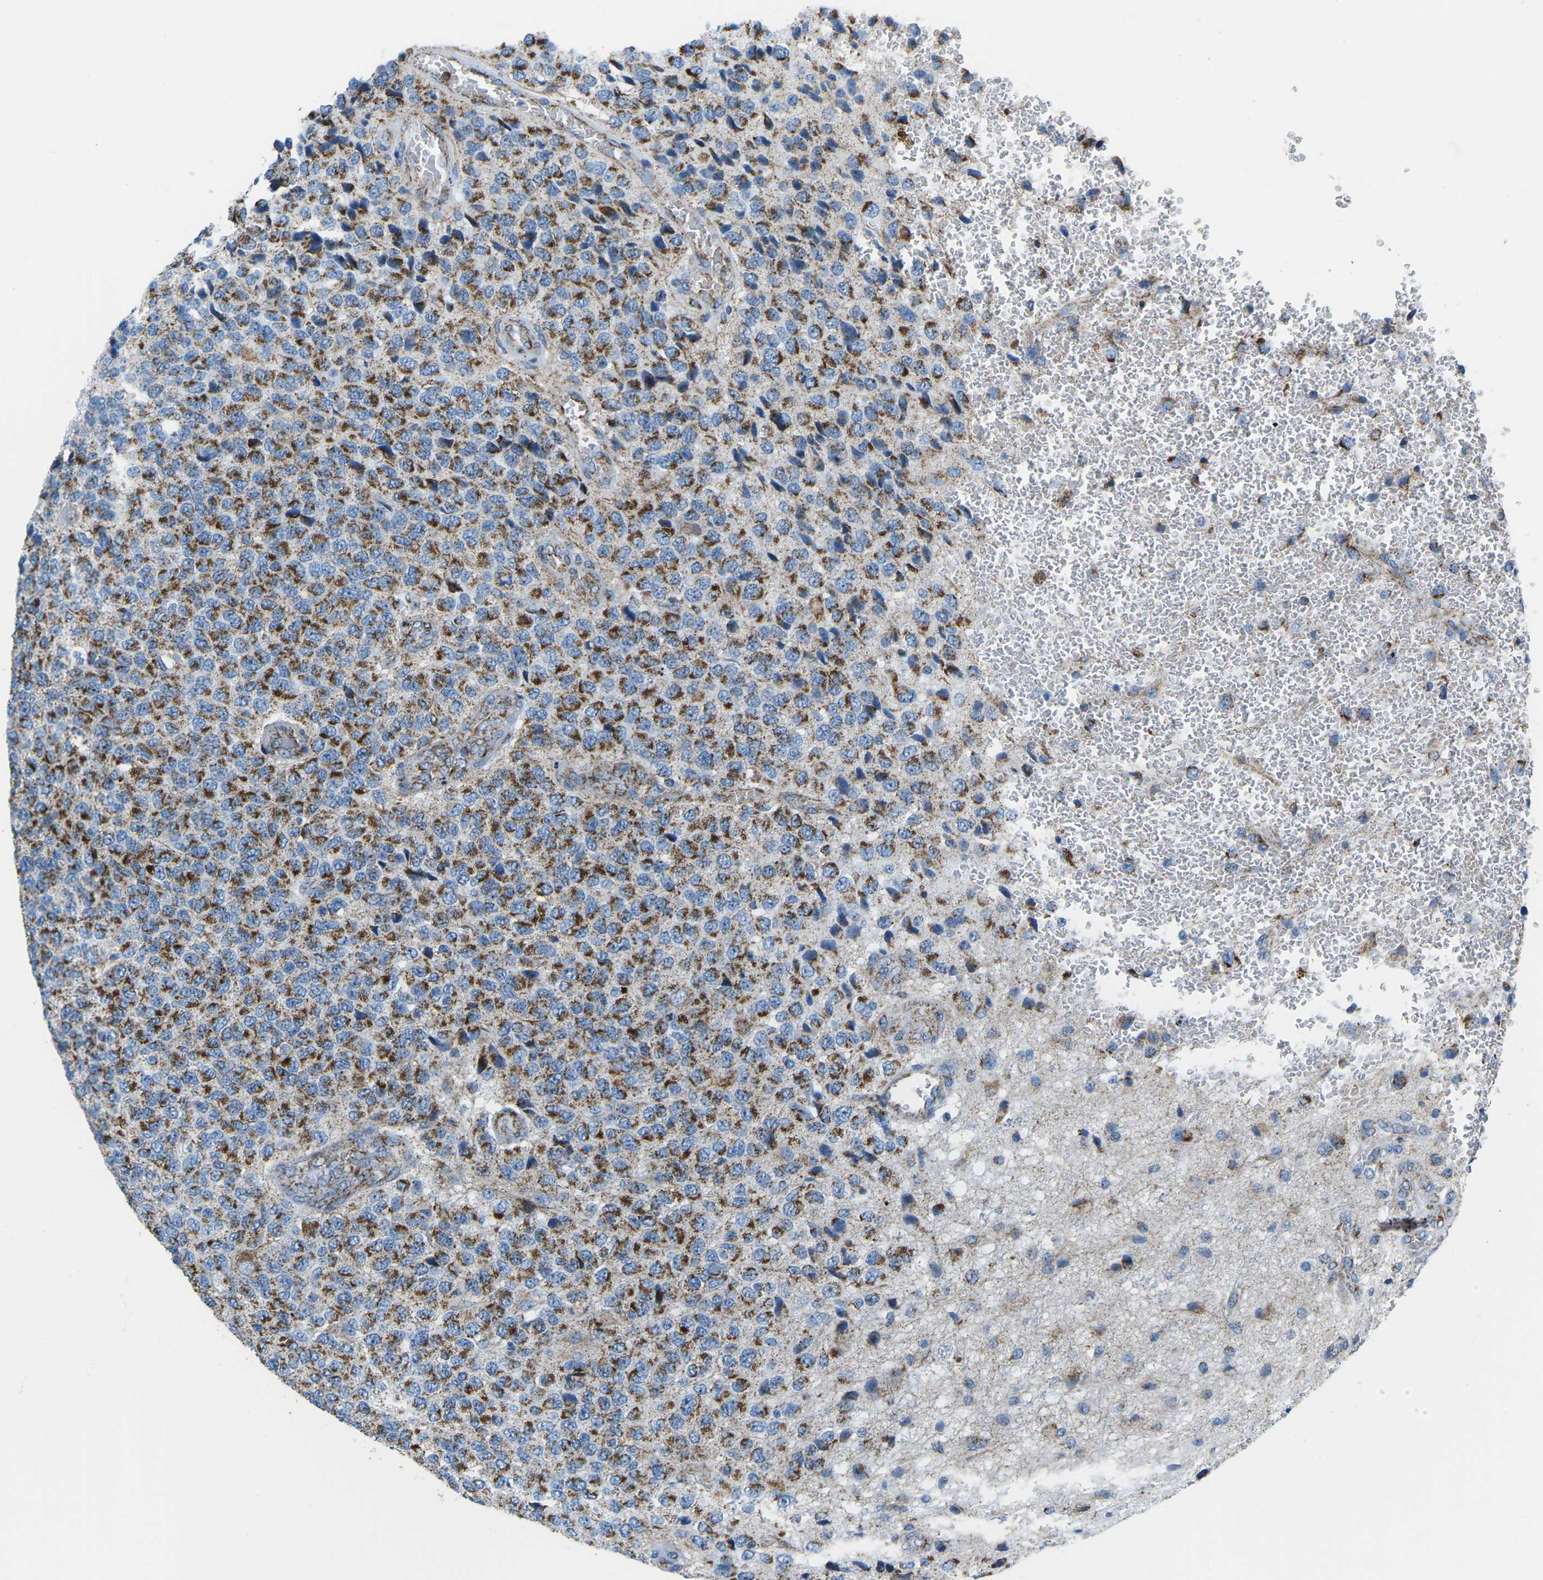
{"staining": {"intensity": "strong", "quantity": ">75%", "location": "cytoplasmic/membranous"}, "tissue": "glioma", "cell_type": "Tumor cells", "image_type": "cancer", "snomed": [{"axis": "morphology", "description": "Glioma, malignant, High grade"}, {"axis": "topography", "description": "pancreas cauda"}], "caption": "Immunohistochemistry of human glioma displays high levels of strong cytoplasmic/membranous staining in approximately >75% of tumor cells.", "gene": "COX6C", "patient": {"sex": "male", "age": 60}}